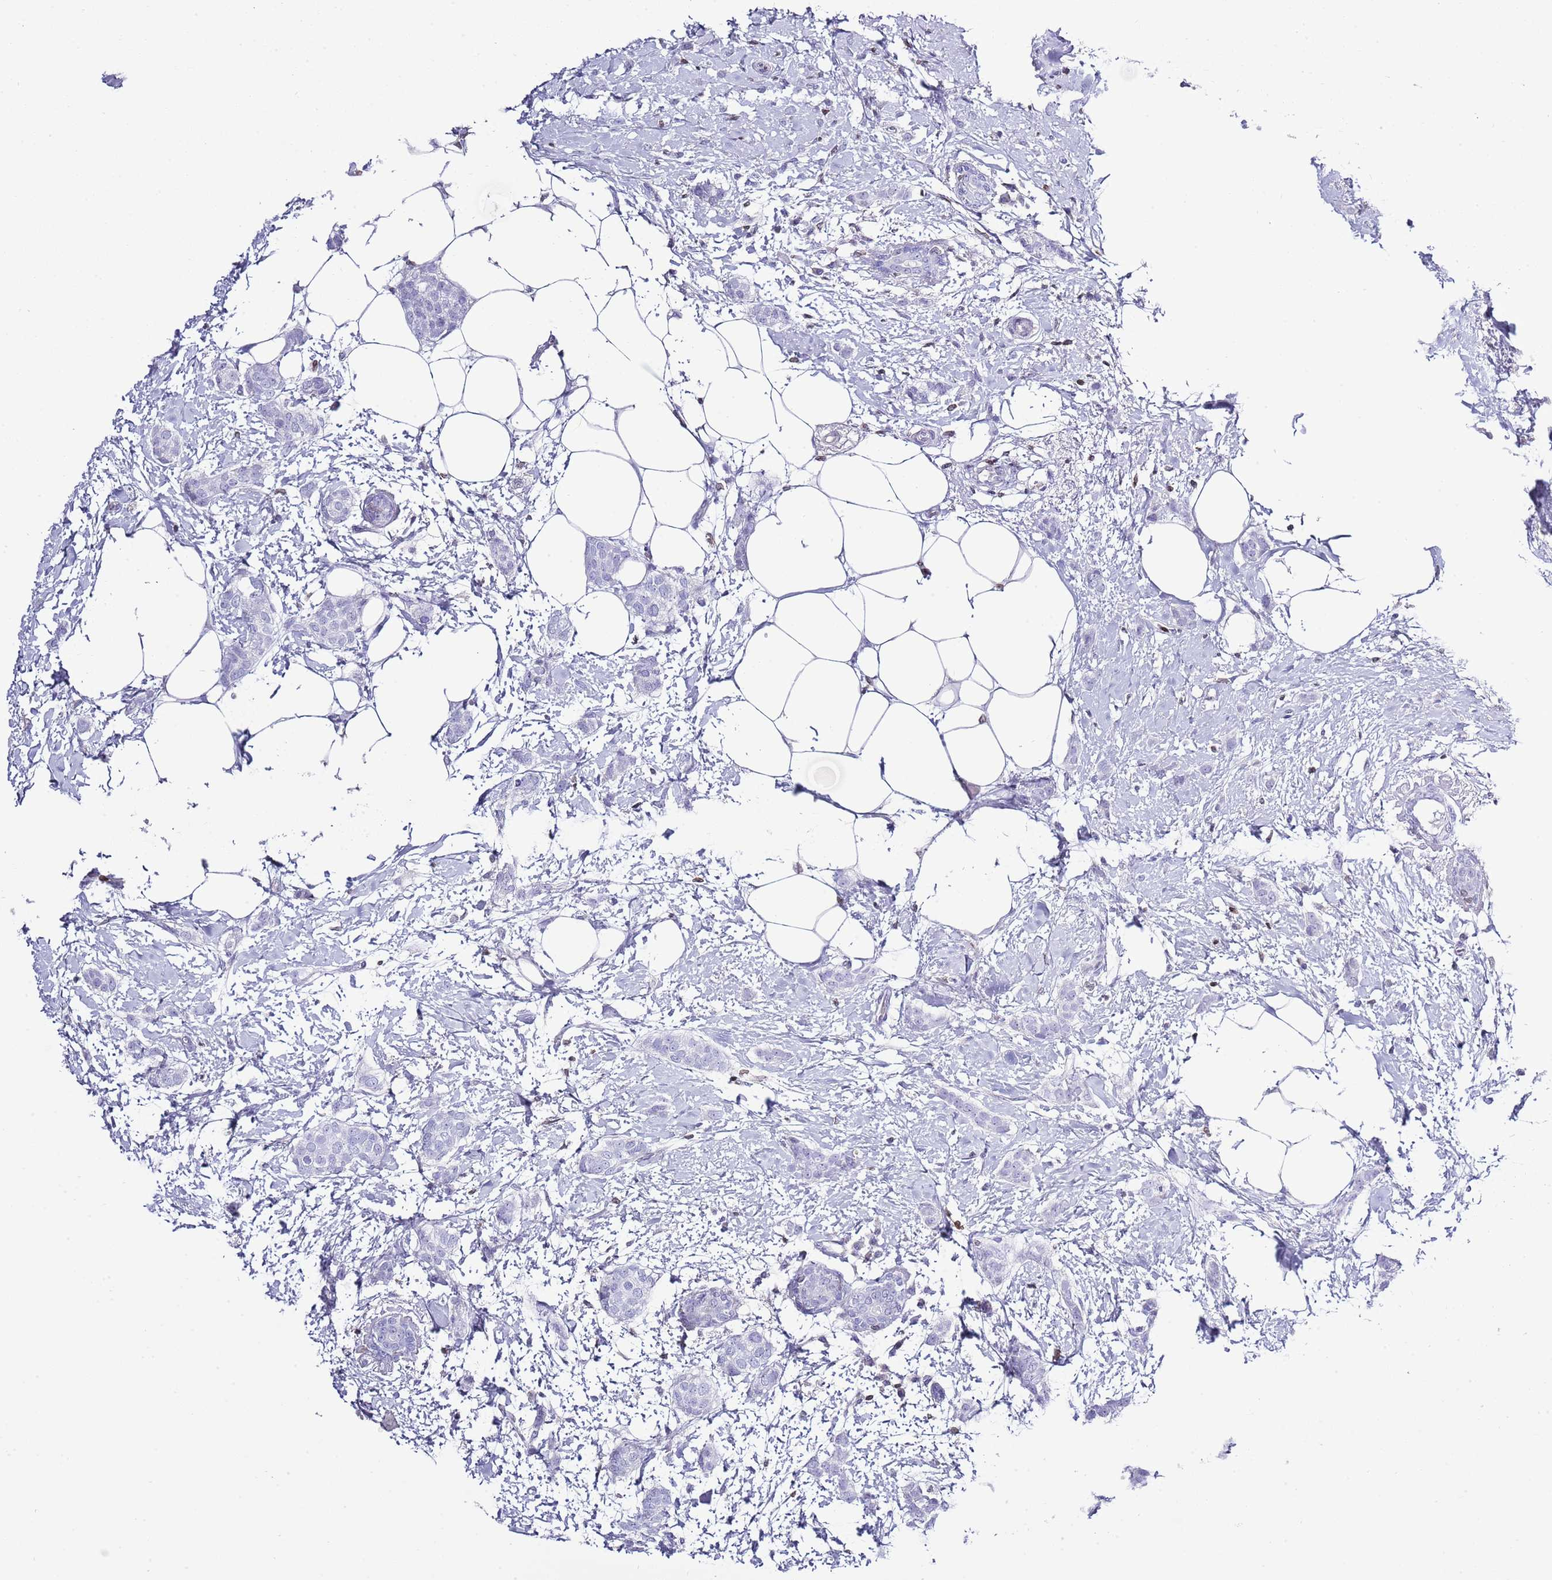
{"staining": {"intensity": "negative", "quantity": "none", "location": "none"}, "tissue": "breast cancer", "cell_type": "Tumor cells", "image_type": "cancer", "snomed": [{"axis": "morphology", "description": "Duct carcinoma"}, {"axis": "topography", "description": "Breast"}], "caption": "Immunohistochemical staining of breast cancer (infiltrating ductal carcinoma) reveals no significant positivity in tumor cells.", "gene": "LBR", "patient": {"sex": "female", "age": 72}}